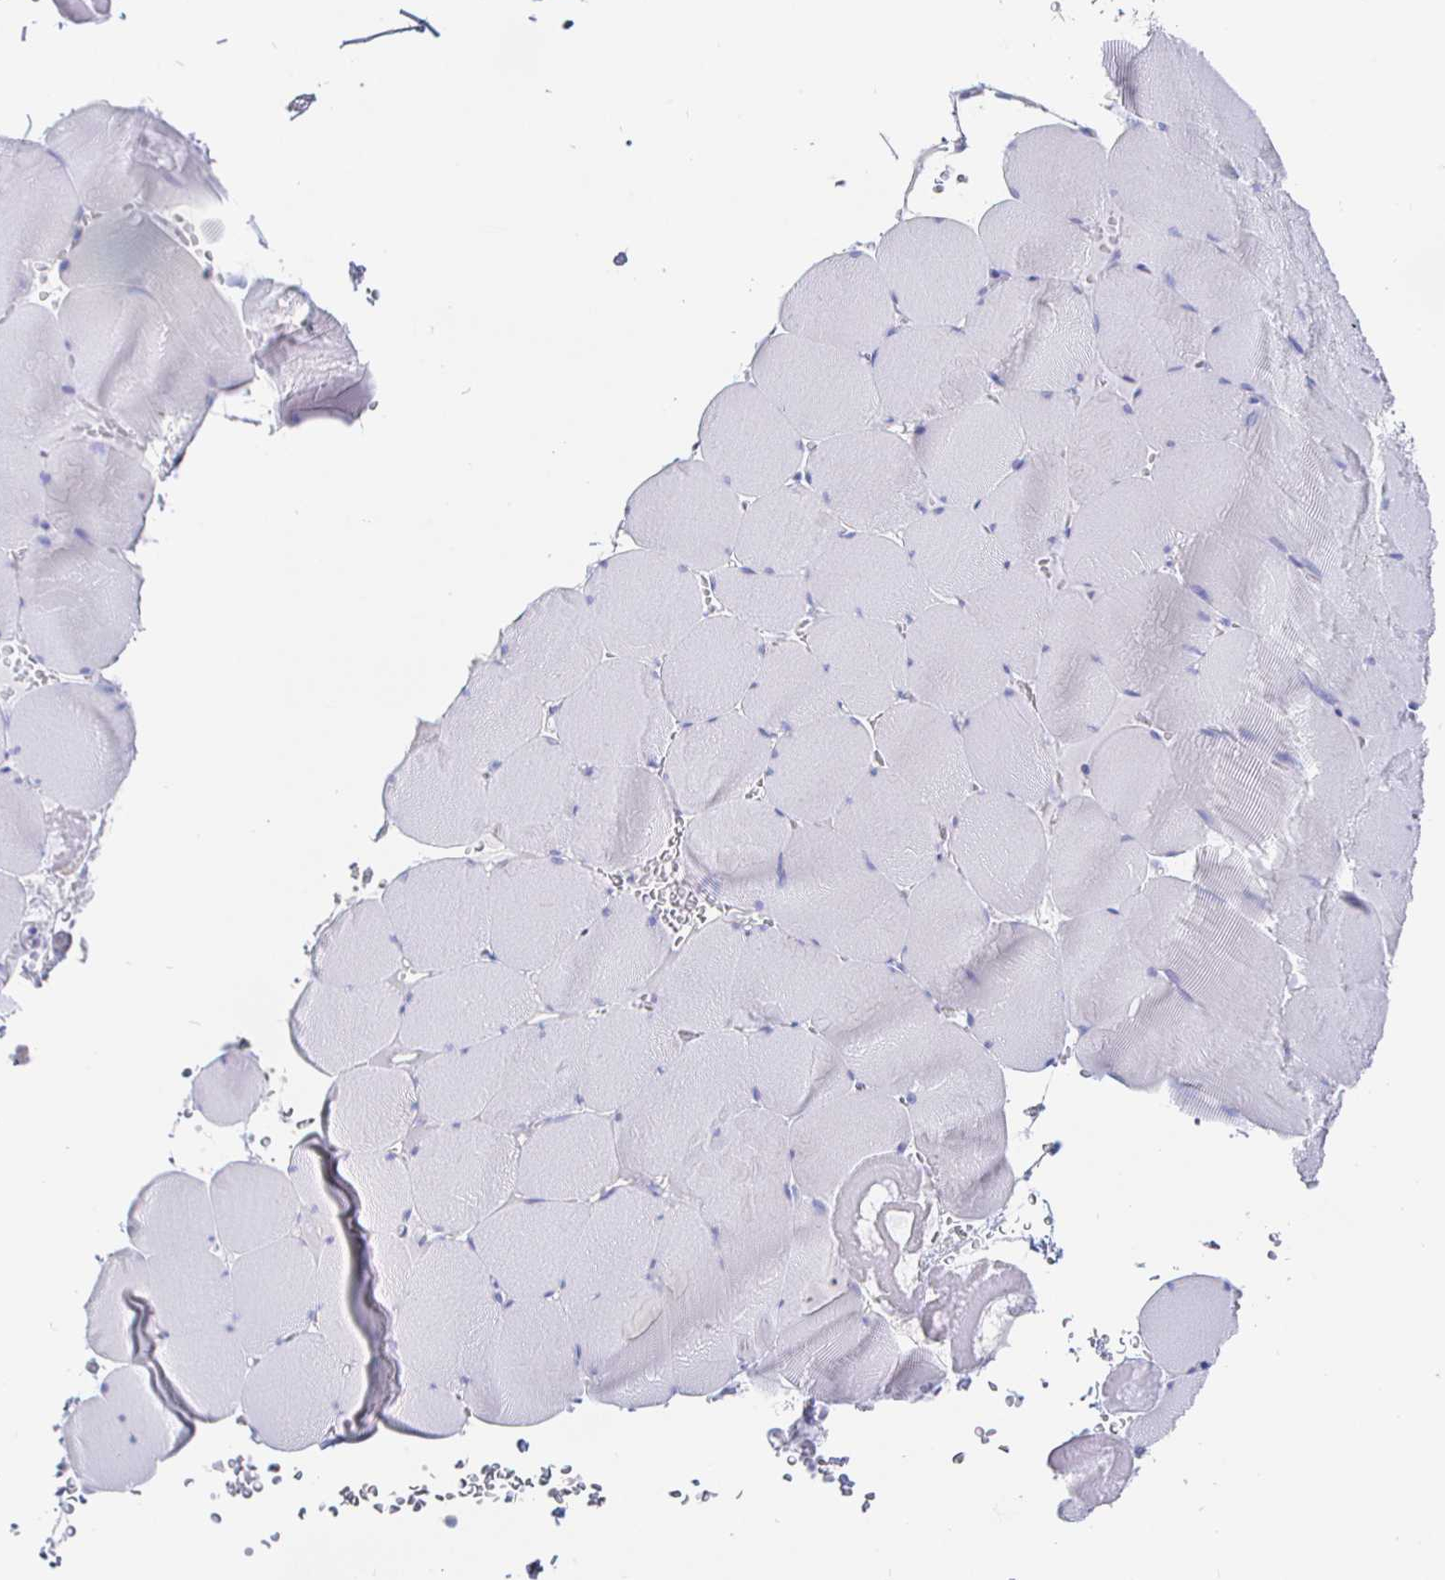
{"staining": {"intensity": "negative", "quantity": "none", "location": "none"}, "tissue": "skeletal muscle", "cell_type": "Myocytes", "image_type": "normal", "snomed": [{"axis": "morphology", "description": "Normal tissue, NOS"}, {"axis": "topography", "description": "Skeletal muscle"}, {"axis": "topography", "description": "Head-Neck"}], "caption": "IHC photomicrograph of unremarkable skeletal muscle stained for a protein (brown), which exhibits no positivity in myocytes.", "gene": "CLCA1", "patient": {"sex": "male", "age": 66}}